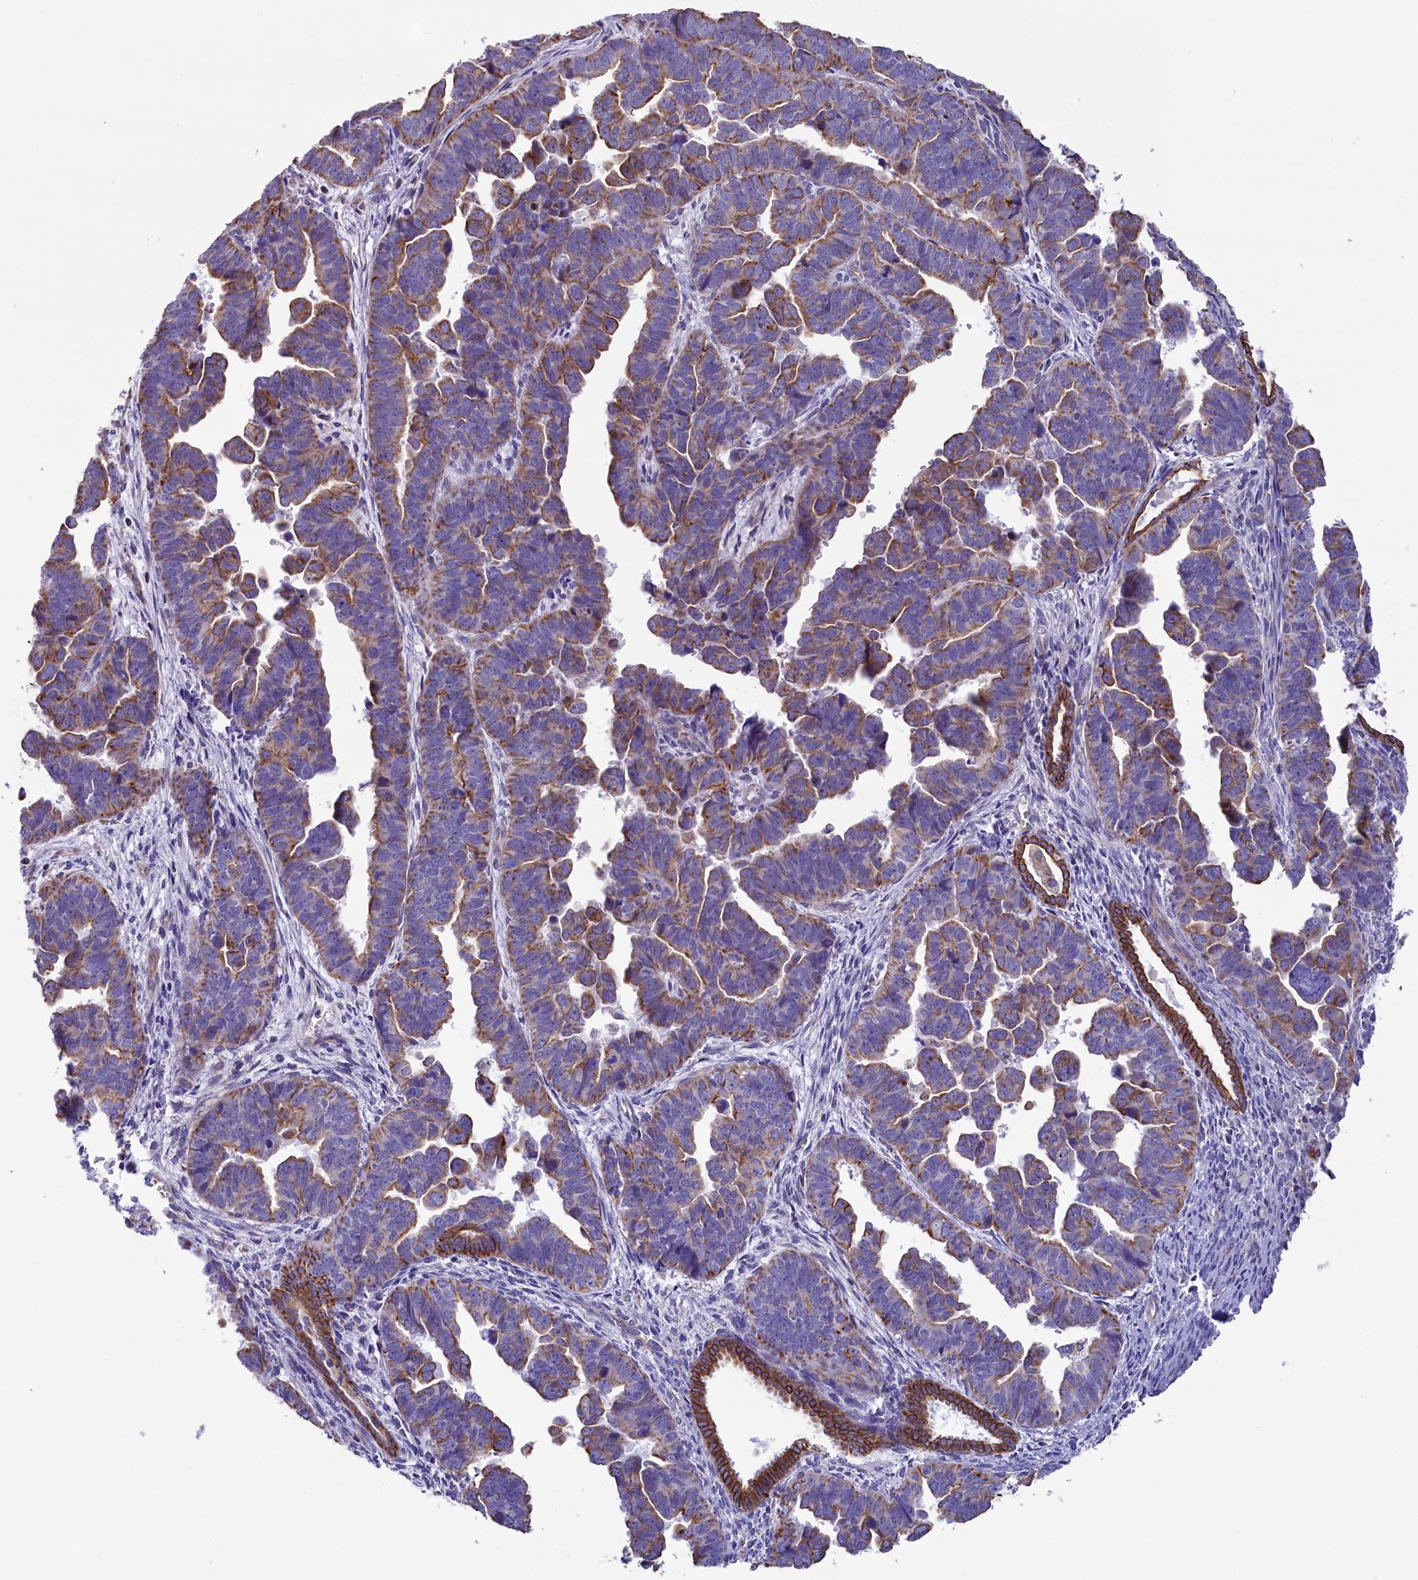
{"staining": {"intensity": "moderate", "quantity": ">75%", "location": "cytoplasmic/membranous"}, "tissue": "endometrial cancer", "cell_type": "Tumor cells", "image_type": "cancer", "snomed": [{"axis": "morphology", "description": "Adenocarcinoma, NOS"}, {"axis": "topography", "description": "Endometrium"}], "caption": "Protein staining demonstrates moderate cytoplasmic/membranous positivity in about >75% of tumor cells in endometrial adenocarcinoma. The protein is shown in brown color, while the nuclei are stained blue.", "gene": "GATB", "patient": {"sex": "female", "age": 75}}